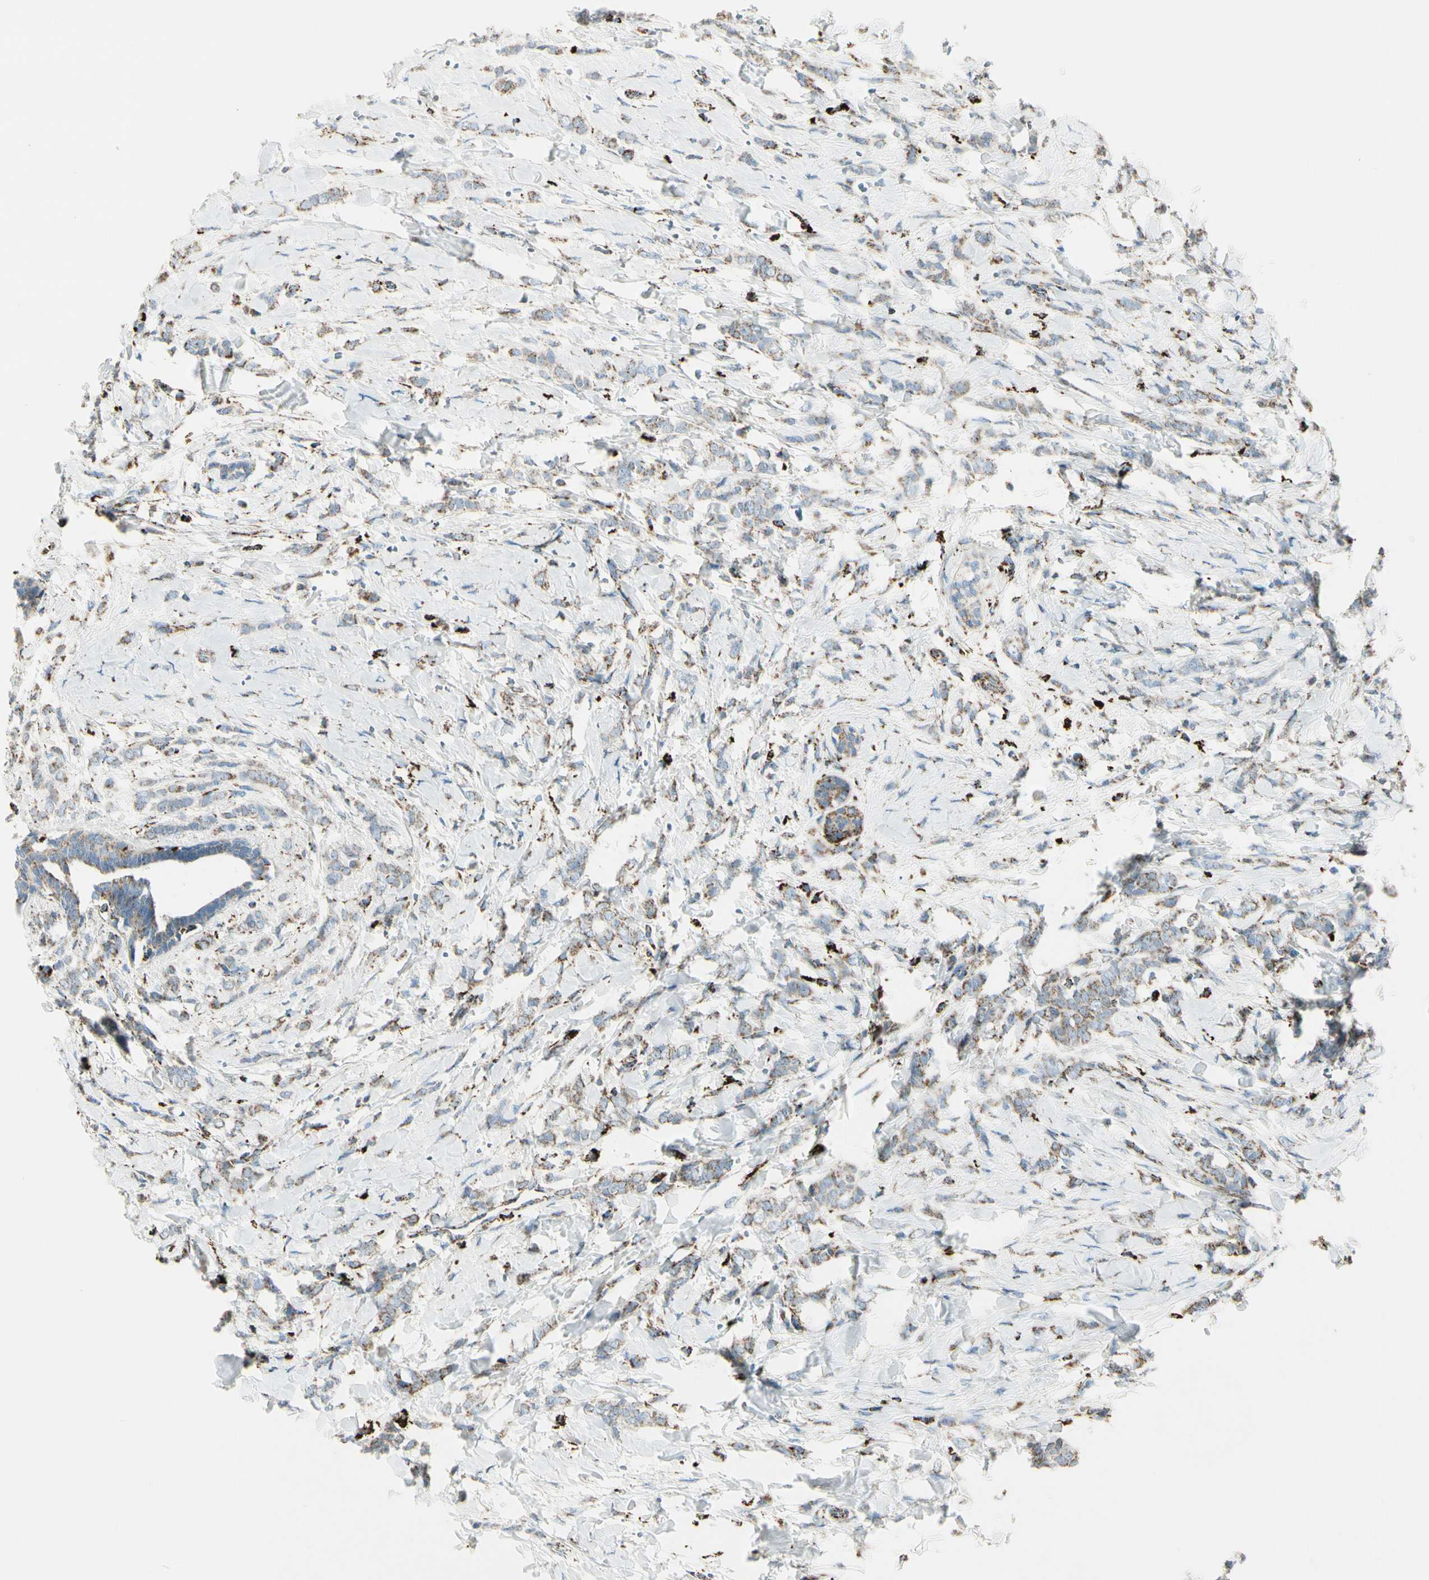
{"staining": {"intensity": "moderate", "quantity": "<25%", "location": "cytoplasmic/membranous"}, "tissue": "breast cancer", "cell_type": "Tumor cells", "image_type": "cancer", "snomed": [{"axis": "morphology", "description": "Lobular carcinoma, in situ"}, {"axis": "morphology", "description": "Lobular carcinoma"}, {"axis": "topography", "description": "Breast"}], "caption": "Breast lobular carcinoma in situ was stained to show a protein in brown. There is low levels of moderate cytoplasmic/membranous expression in about <25% of tumor cells. (DAB IHC, brown staining for protein, blue staining for nuclei).", "gene": "ME2", "patient": {"sex": "female", "age": 41}}